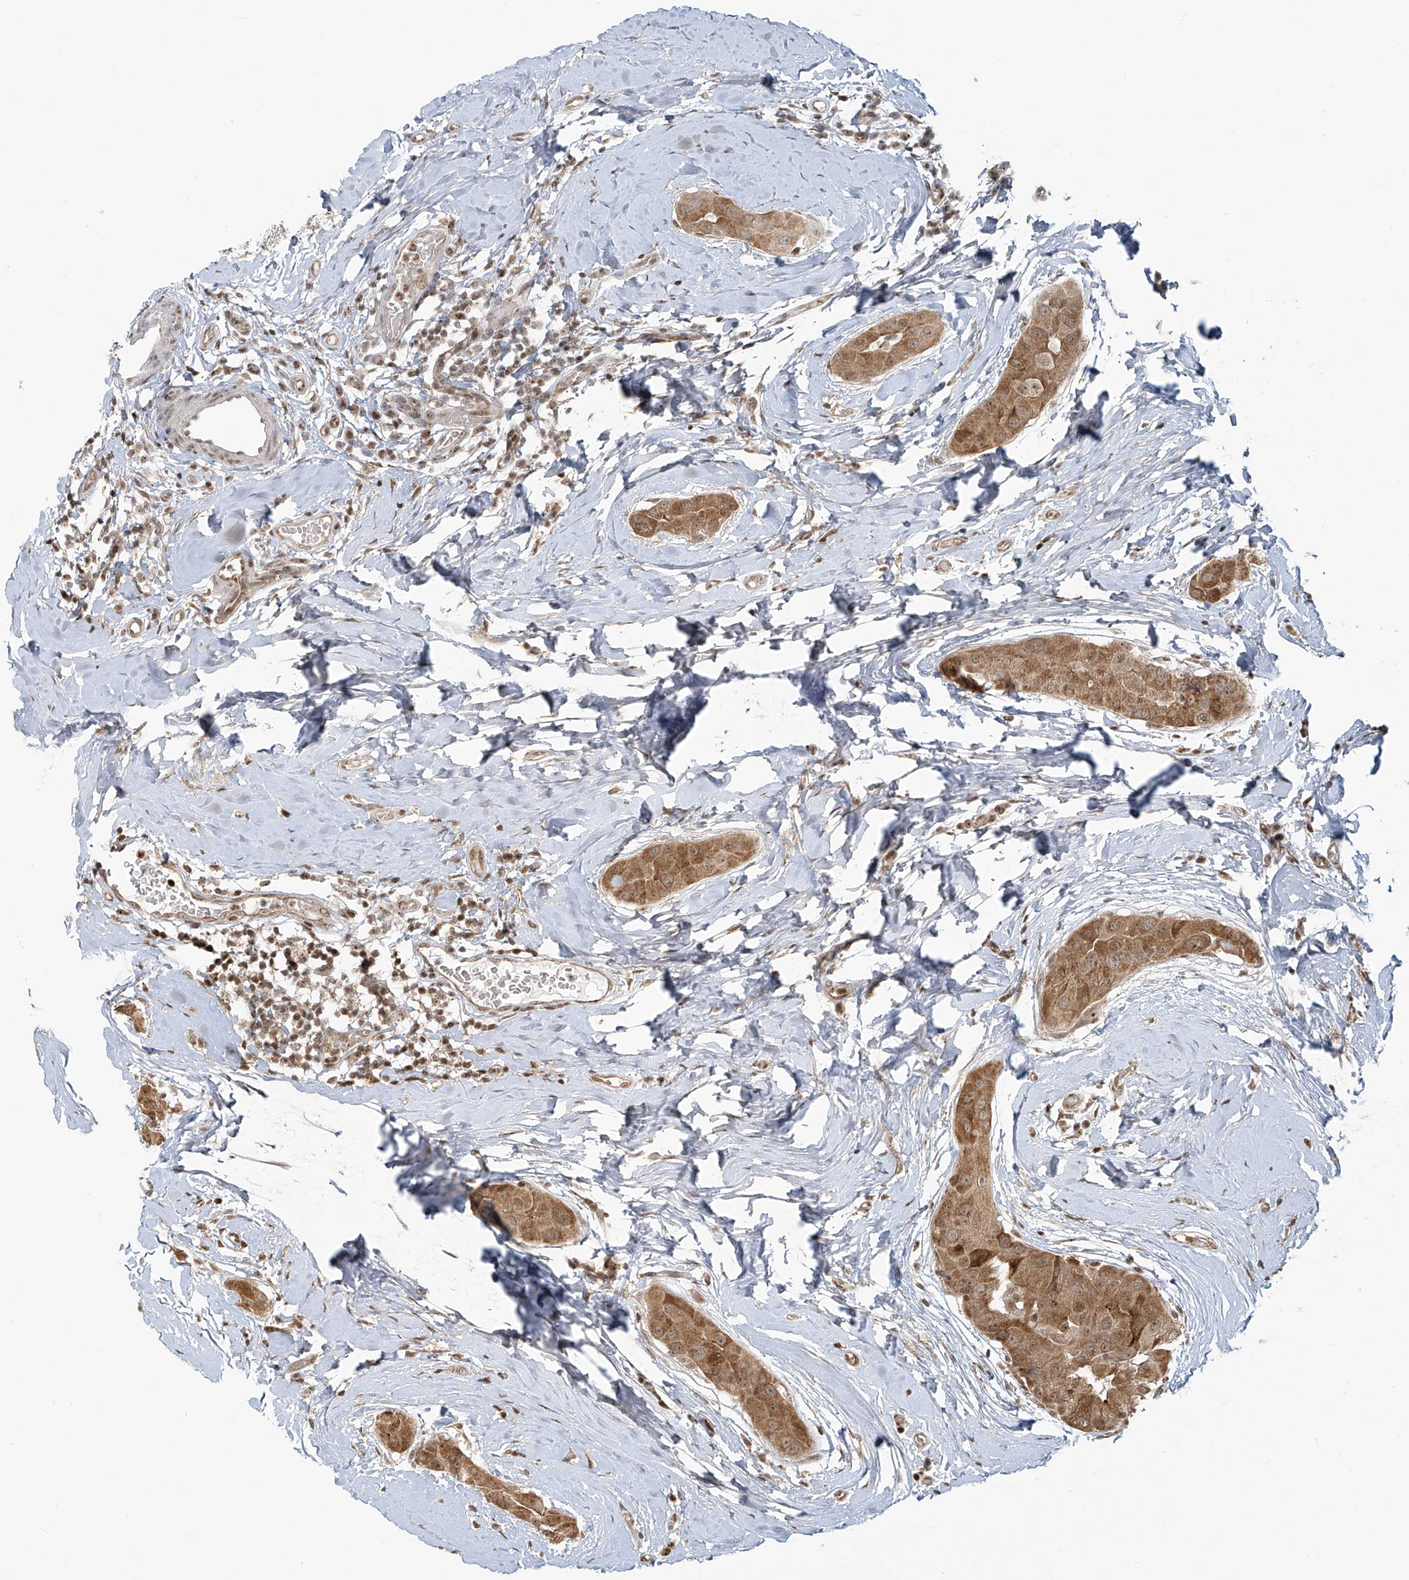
{"staining": {"intensity": "moderate", "quantity": ">75%", "location": "cytoplasmic/membranous"}, "tissue": "thyroid cancer", "cell_type": "Tumor cells", "image_type": "cancer", "snomed": [{"axis": "morphology", "description": "Papillary adenocarcinoma, NOS"}, {"axis": "topography", "description": "Thyroid gland"}], "caption": "This micrograph shows immunohistochemistry (IHC) staining of human thyroid papillary adenocarcinoma, with medium moderate cytoplasmic/membranous staining in about >75% of tumor cells.", "gene": "VMP1", "patient": {"sex": "male", "age": 33}}